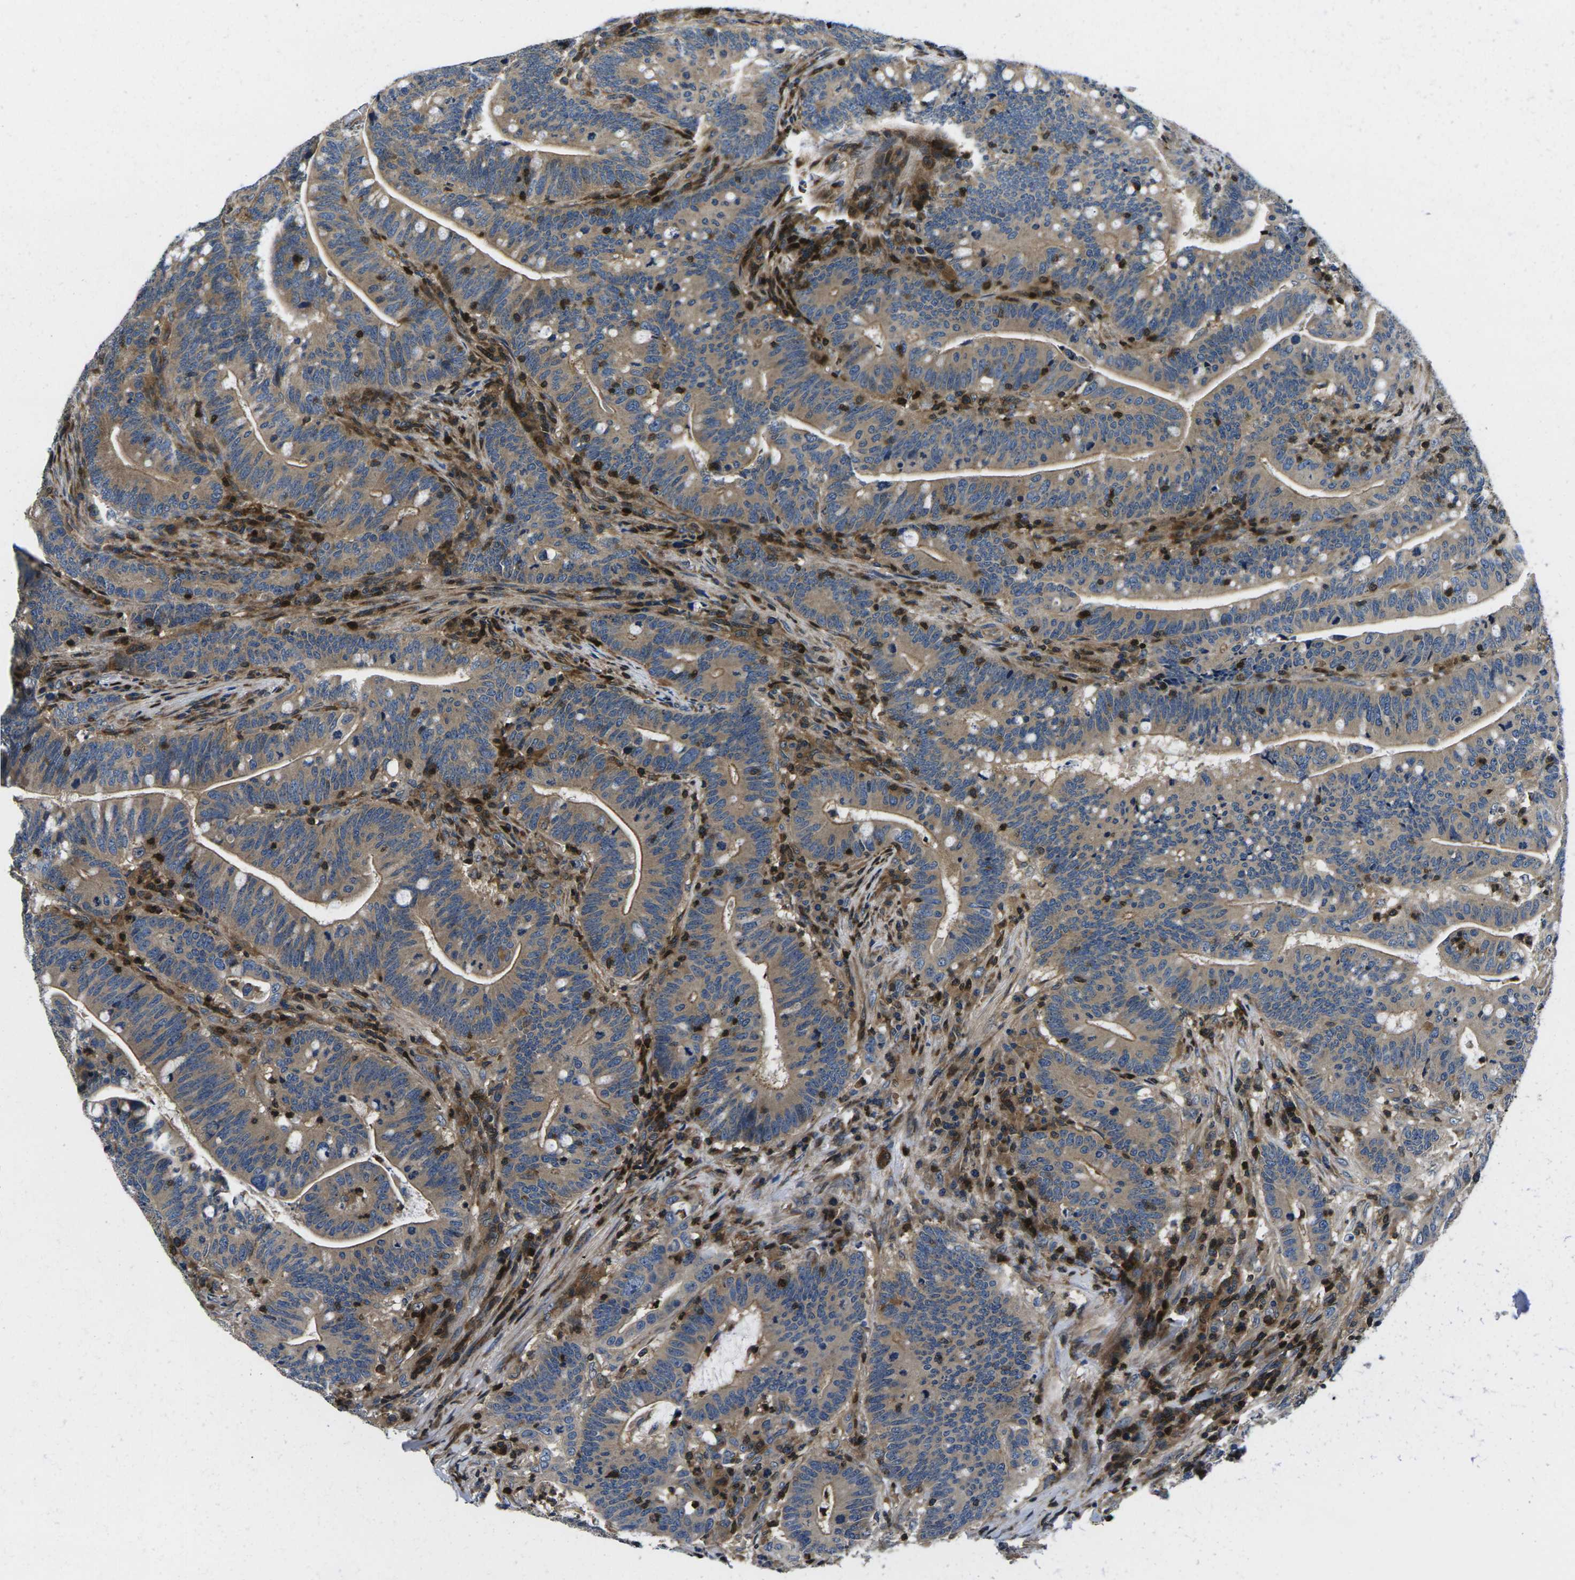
{"staining": {"intensity": "moderate", "quantity": ">75%", "location": "cytoplasmic/membranous"}, "tissue": "colorectal cancer", "cell_type": "Tumor cells", "image_type": "cancer", "snomed": [{"axis": "morphology", "description": "Normal tissue, NOS"}, {"axis": "morphology", "description": "Adenocarcinoma, NOS"}, {"axis": "topography", "description": "Colon"}], "caption": "Adenocarcinoma (colorectal) tissue displays moderate cytoplasmic/membranous positivity in approximately >75% of tumor cells, visualized by immunohistochemistry.", "gene": "PLCE1", "patient": {"sex": "female", "age": 66}}